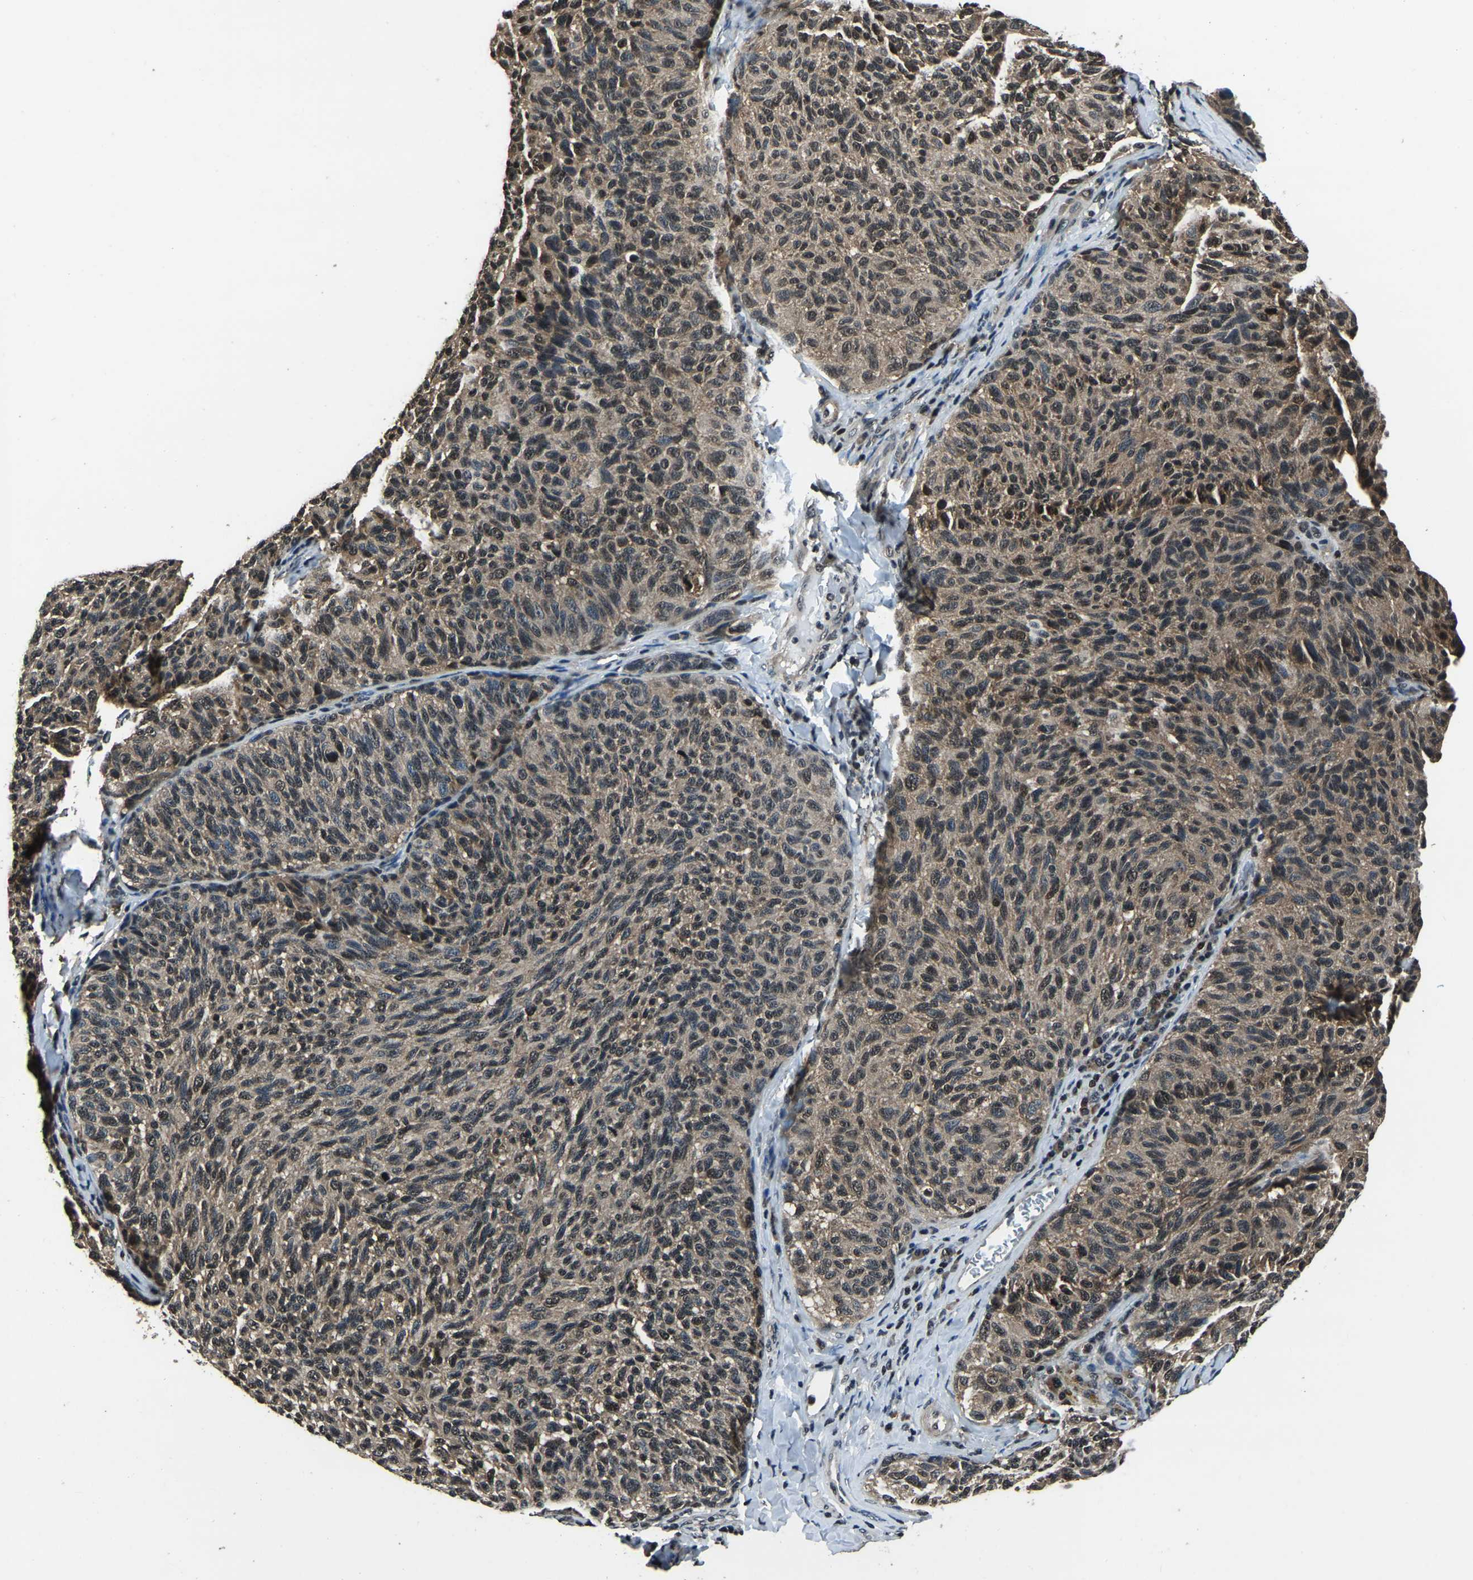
{"staining": {"intensity": "weak", "quantity": ">75%", "location": "cytoplasmic/membranous"}, "tissue": "melanoma", "cell_type": "Tumor cells", "image_type": "cancer", "snomed": [{"axis": "morphology", "description": "Malignant melanoma, NOS"}, {"axis": "topography", "description": "Skin"}], "caption": "Immunohistochemical staining of melanoma displays low levels of weak cytoplasmic/membranous expression in approximately >75% of tumor cells.", "gene": "ANKIB1", "patient": {"sex": "female", "age": 73}}